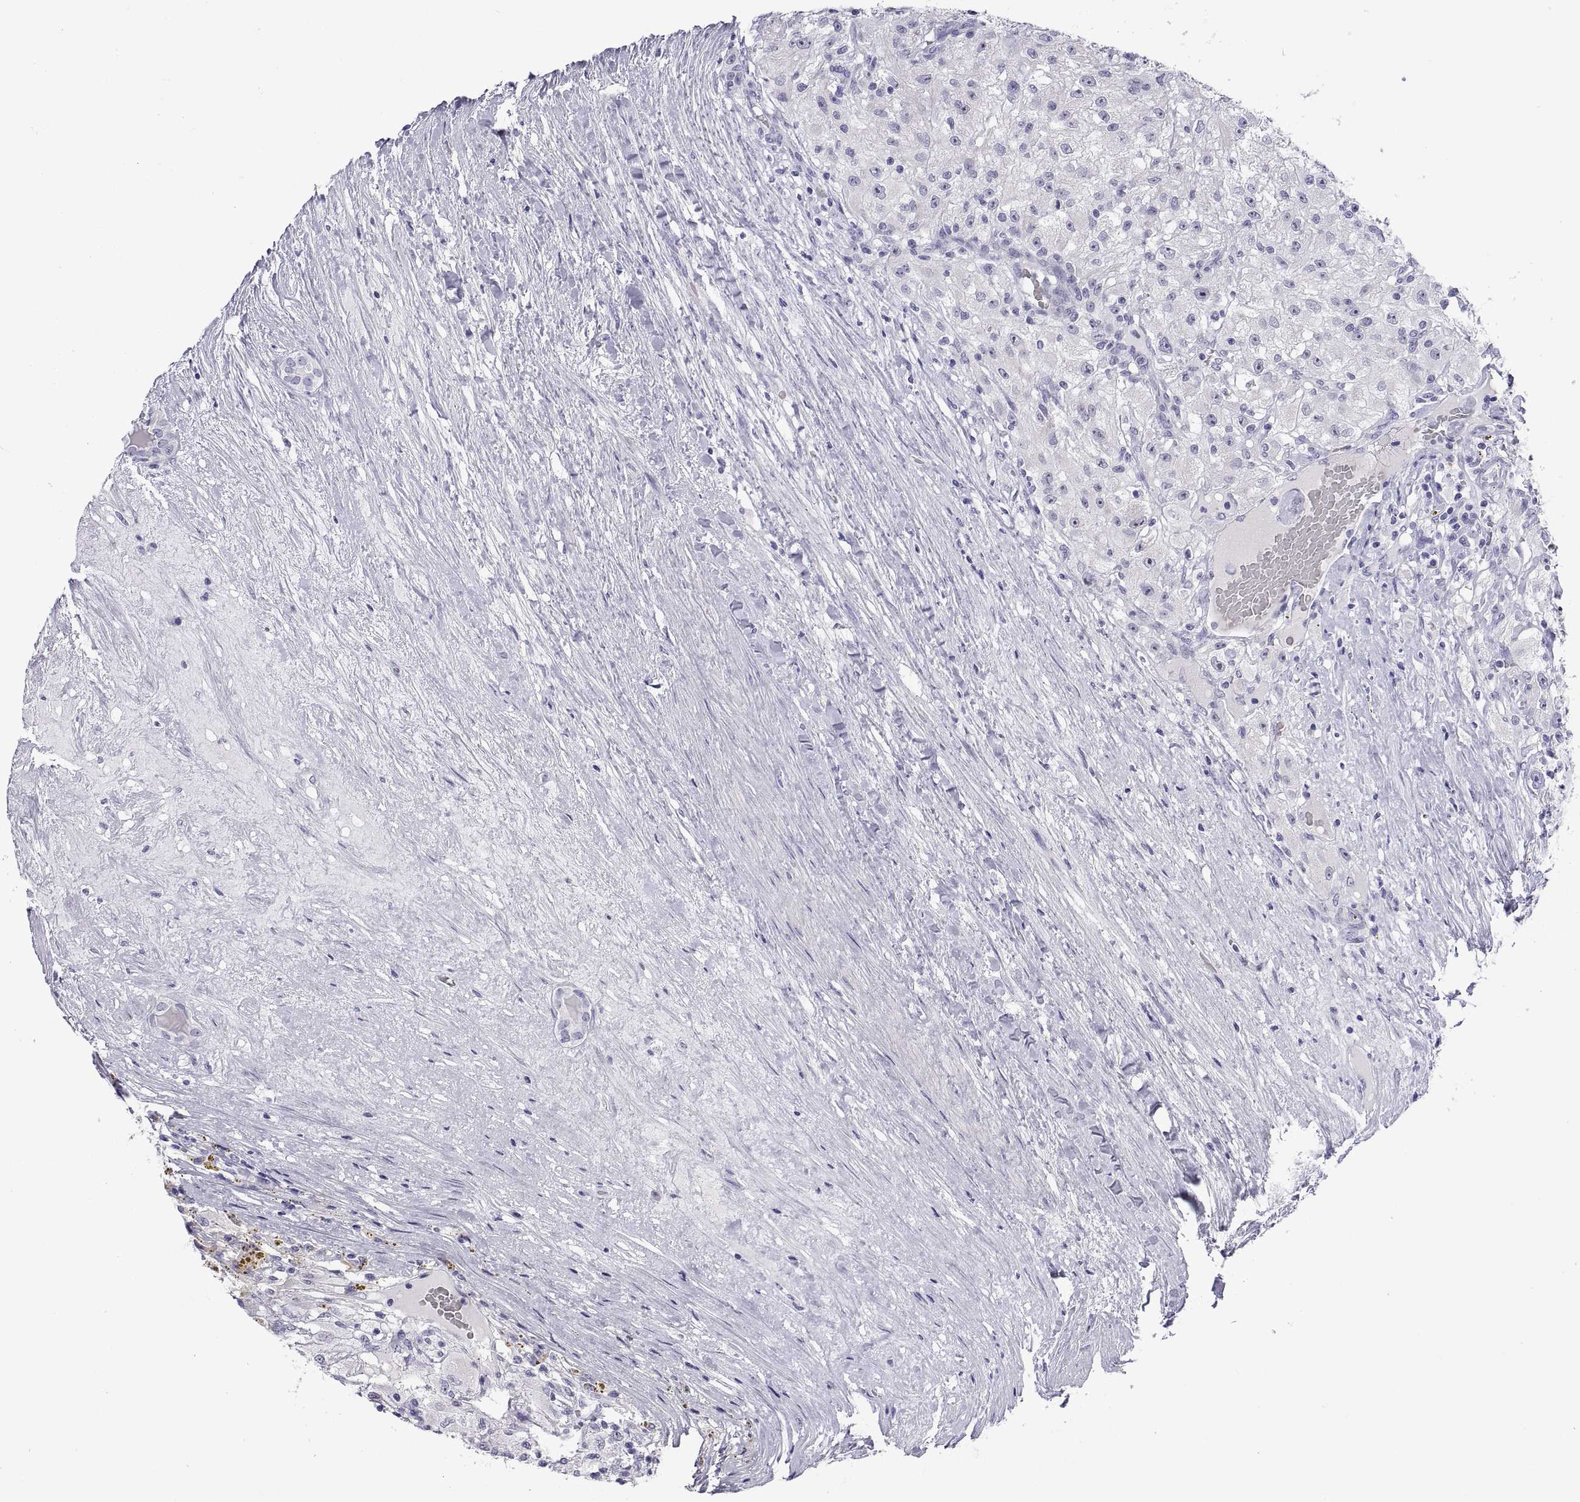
{"staining": {"intensity": "negative", "quantity": "none", "location": "none"}, "tissue": "renal cancer", "cell_type": "Tumor cells", "image_type": "cancer", "snomed": [{"axis": "morphology", "description": "Adenocarcinoma, NOS"}, {"axis": "topography", "description": "Kidney"}], "caption": "A photomicrograph of human renal cancer is negative for staining in tumor cells.", "gene": "VSX2", "patient": {"sex": "female", "age": 67}}